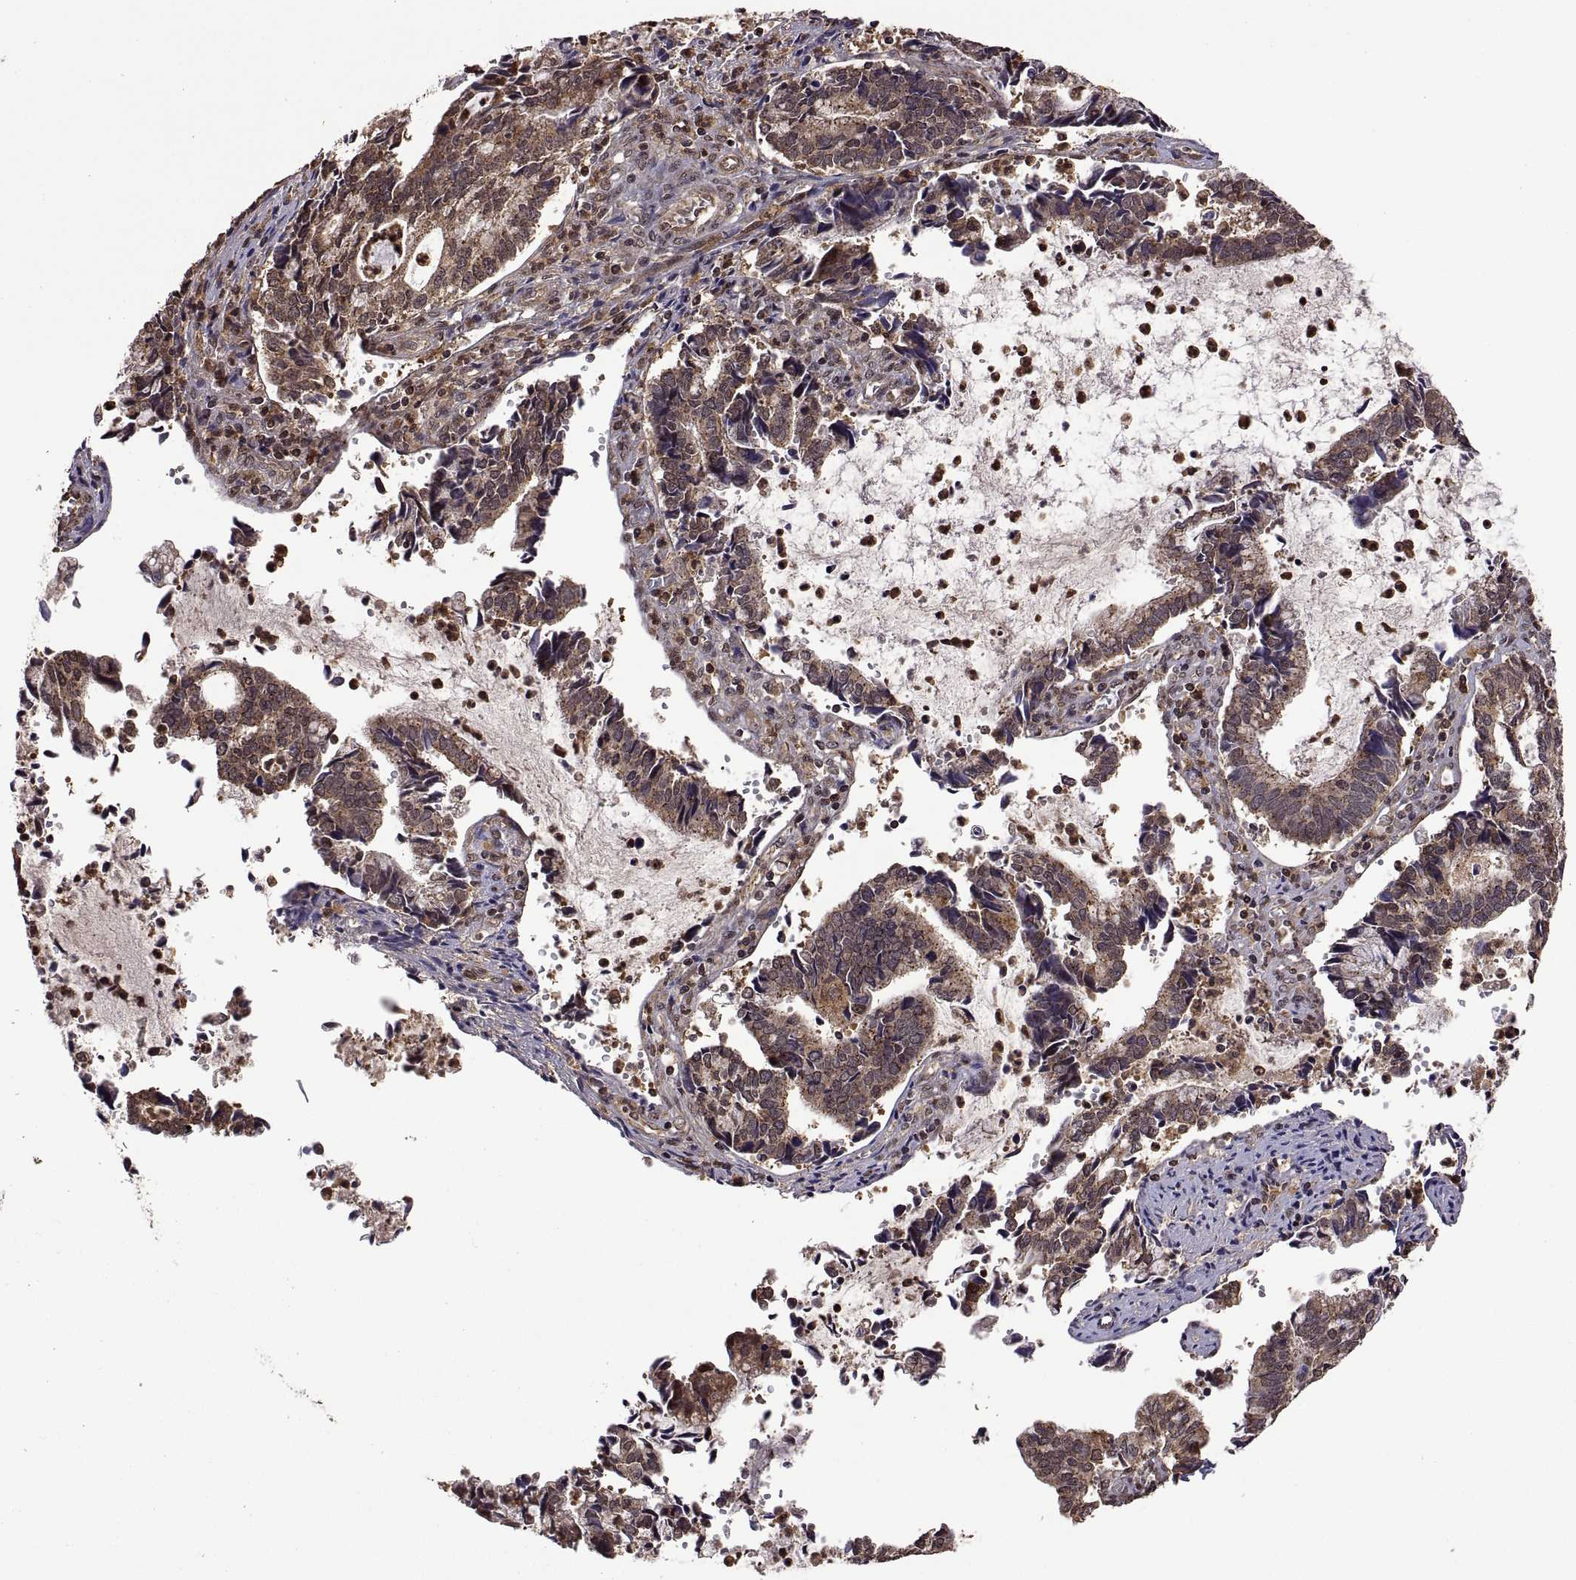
{"staining": {"intensity": "weak", "quantity": ">75%", "location": "cytoplasmic/membranous"}, "tissue": "cervical cancer", "cell_type": "Tumor cells", "image_type": "cancer", "snomed": [{"axis": "morphology", "description": "Adenocarcinoma, NOS"}, {"axis": "topography", "description": "Cervix"}], "caption": "Tumor cells reveal low levels of weak cytoplasmic/membranous positivity in about >75% of cells in cervical cancer (adenocarcinoma).", "gene": "ZNRF2", "patient": {"sex": "female", "age": 42}}